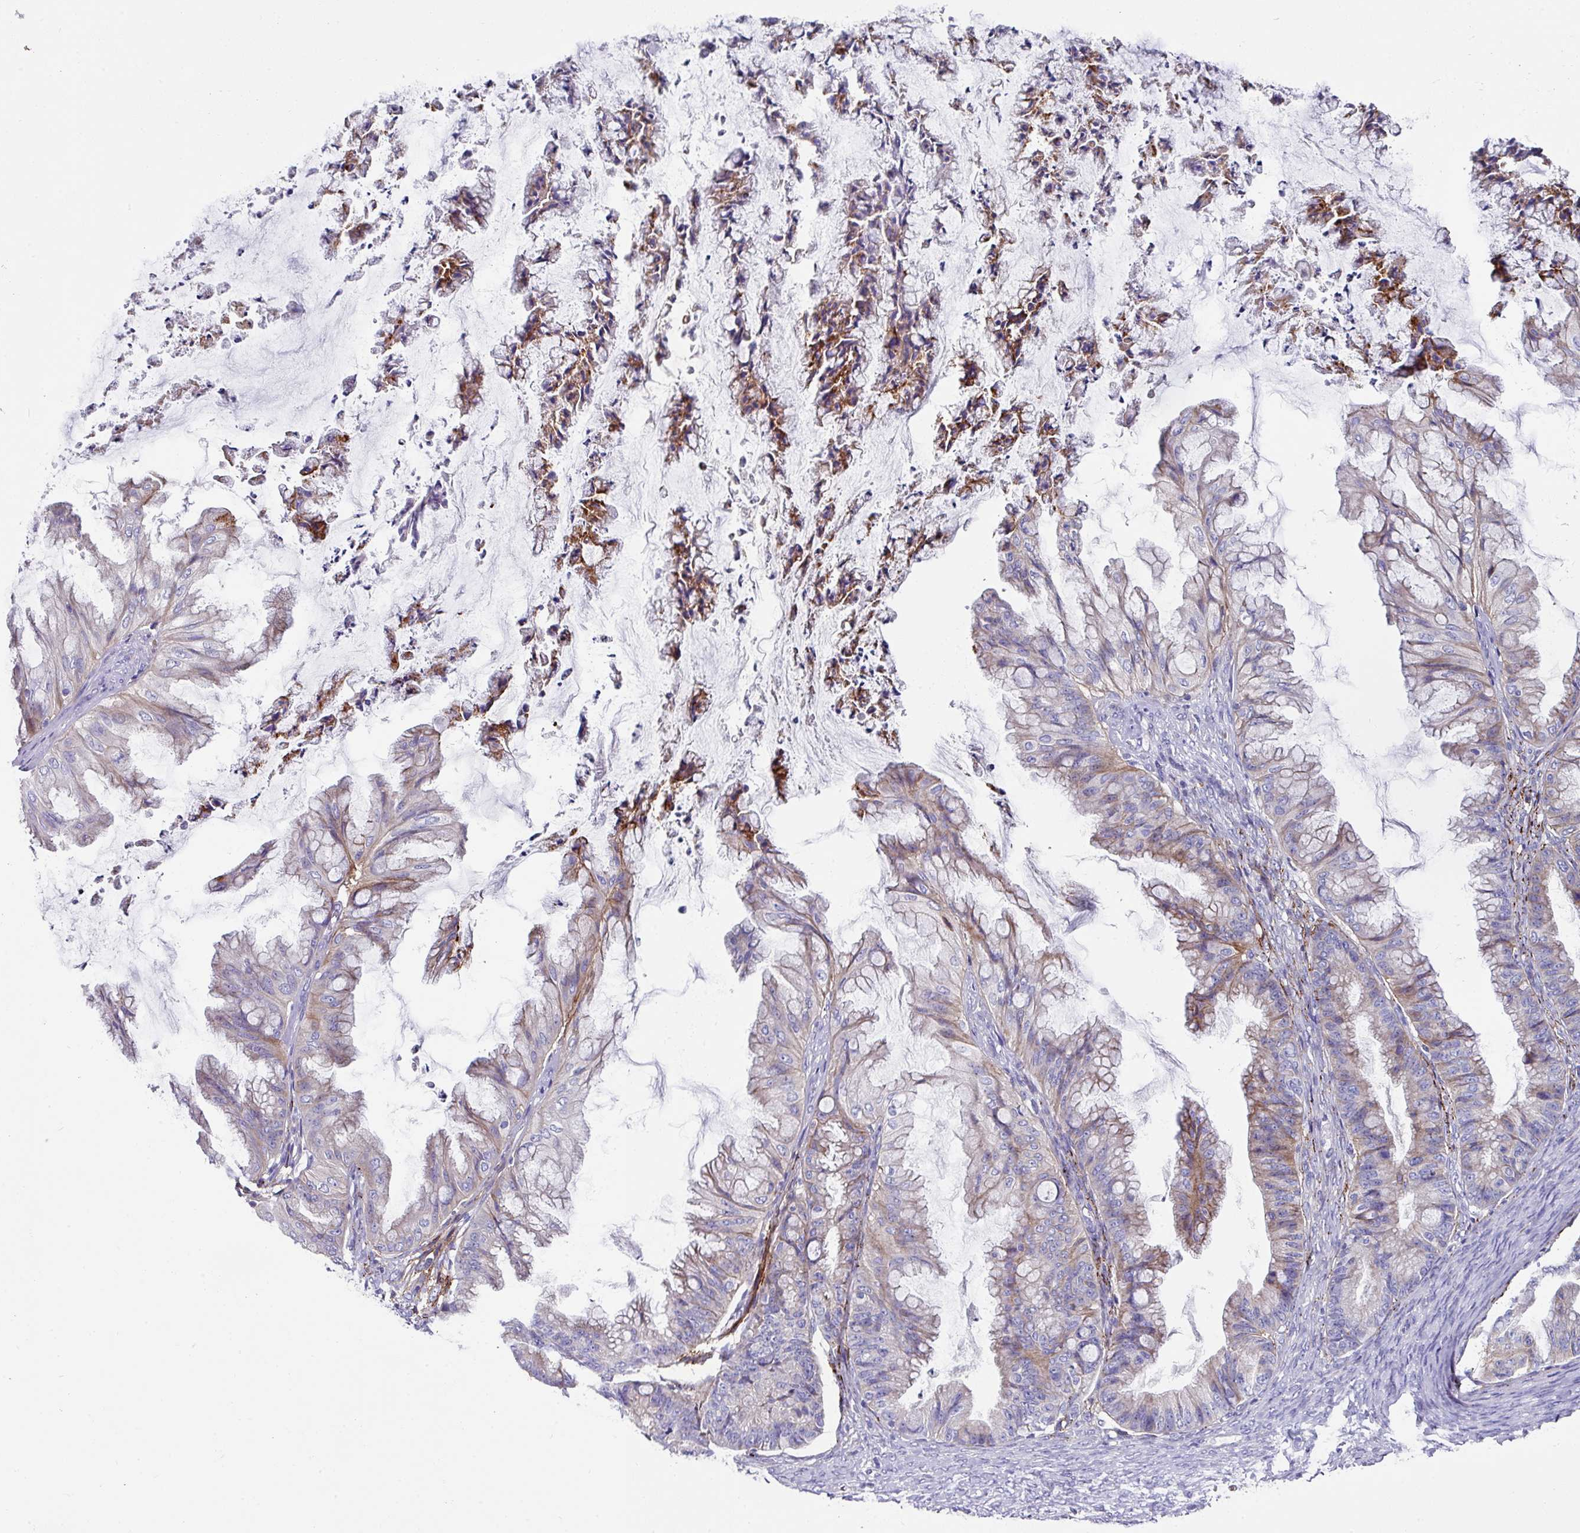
{"staining": {"intensity": "weak", "quantity": "<25%", "location": "cytoplasmic/membranous"}, "tissue": "ovarian cancer", "cell_type": "Tumor cells", "image_type": "cancer", "snomed": [{"axis": "morphology", "description": "Cystadenocarcinoma, mucinous, NOS"}, {"axis": "topography", "description": "Ovary"}], "caption": "DAB immunohistochemical staining of mucinous cystadenocarcinoma (ovarian) shows no significant staining in tumor cells.", "gene": "CLDN1", "patient": {"sex": "female", "age": 35}}